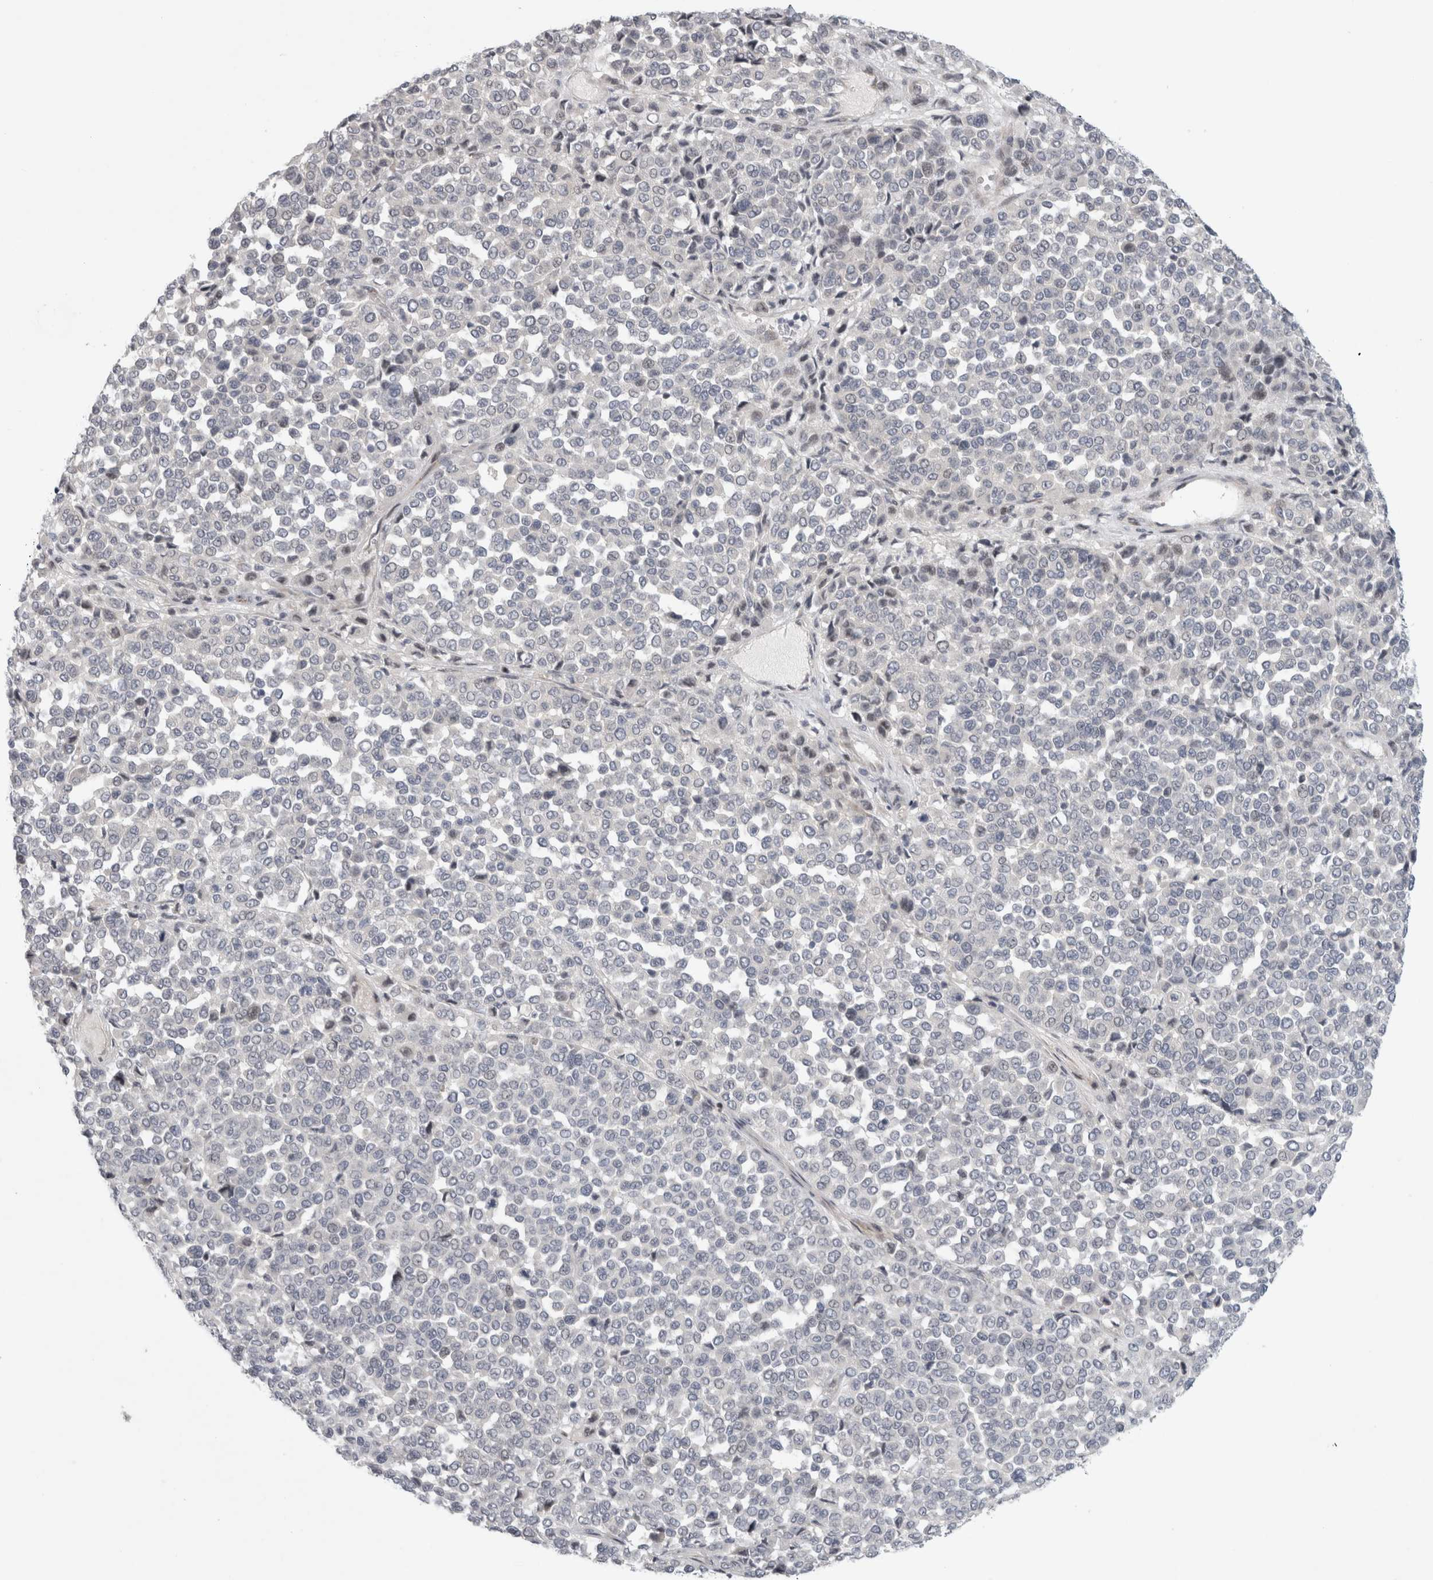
{"staining": {"intensity": "negative", "quantity": "none", "location": "none"}, "tissue": "melanoma", "cell_type": "Tumor cells", "image_type": "cancer", "snomed": [{"axis": "morphology", "description": "Malignant melanoma, Metastatic site"}, {"axis": "topography", "description": "Pancreas"}], "caption": "An immunohistochemistry (IHC) micrograph of malignant melanoma (metastatic site) is shown. There is no staining in tumor cells of malignant melanoma (metastatic site).", "gene": "UTP25", "patient": {"sex": "female", "age": 30}}